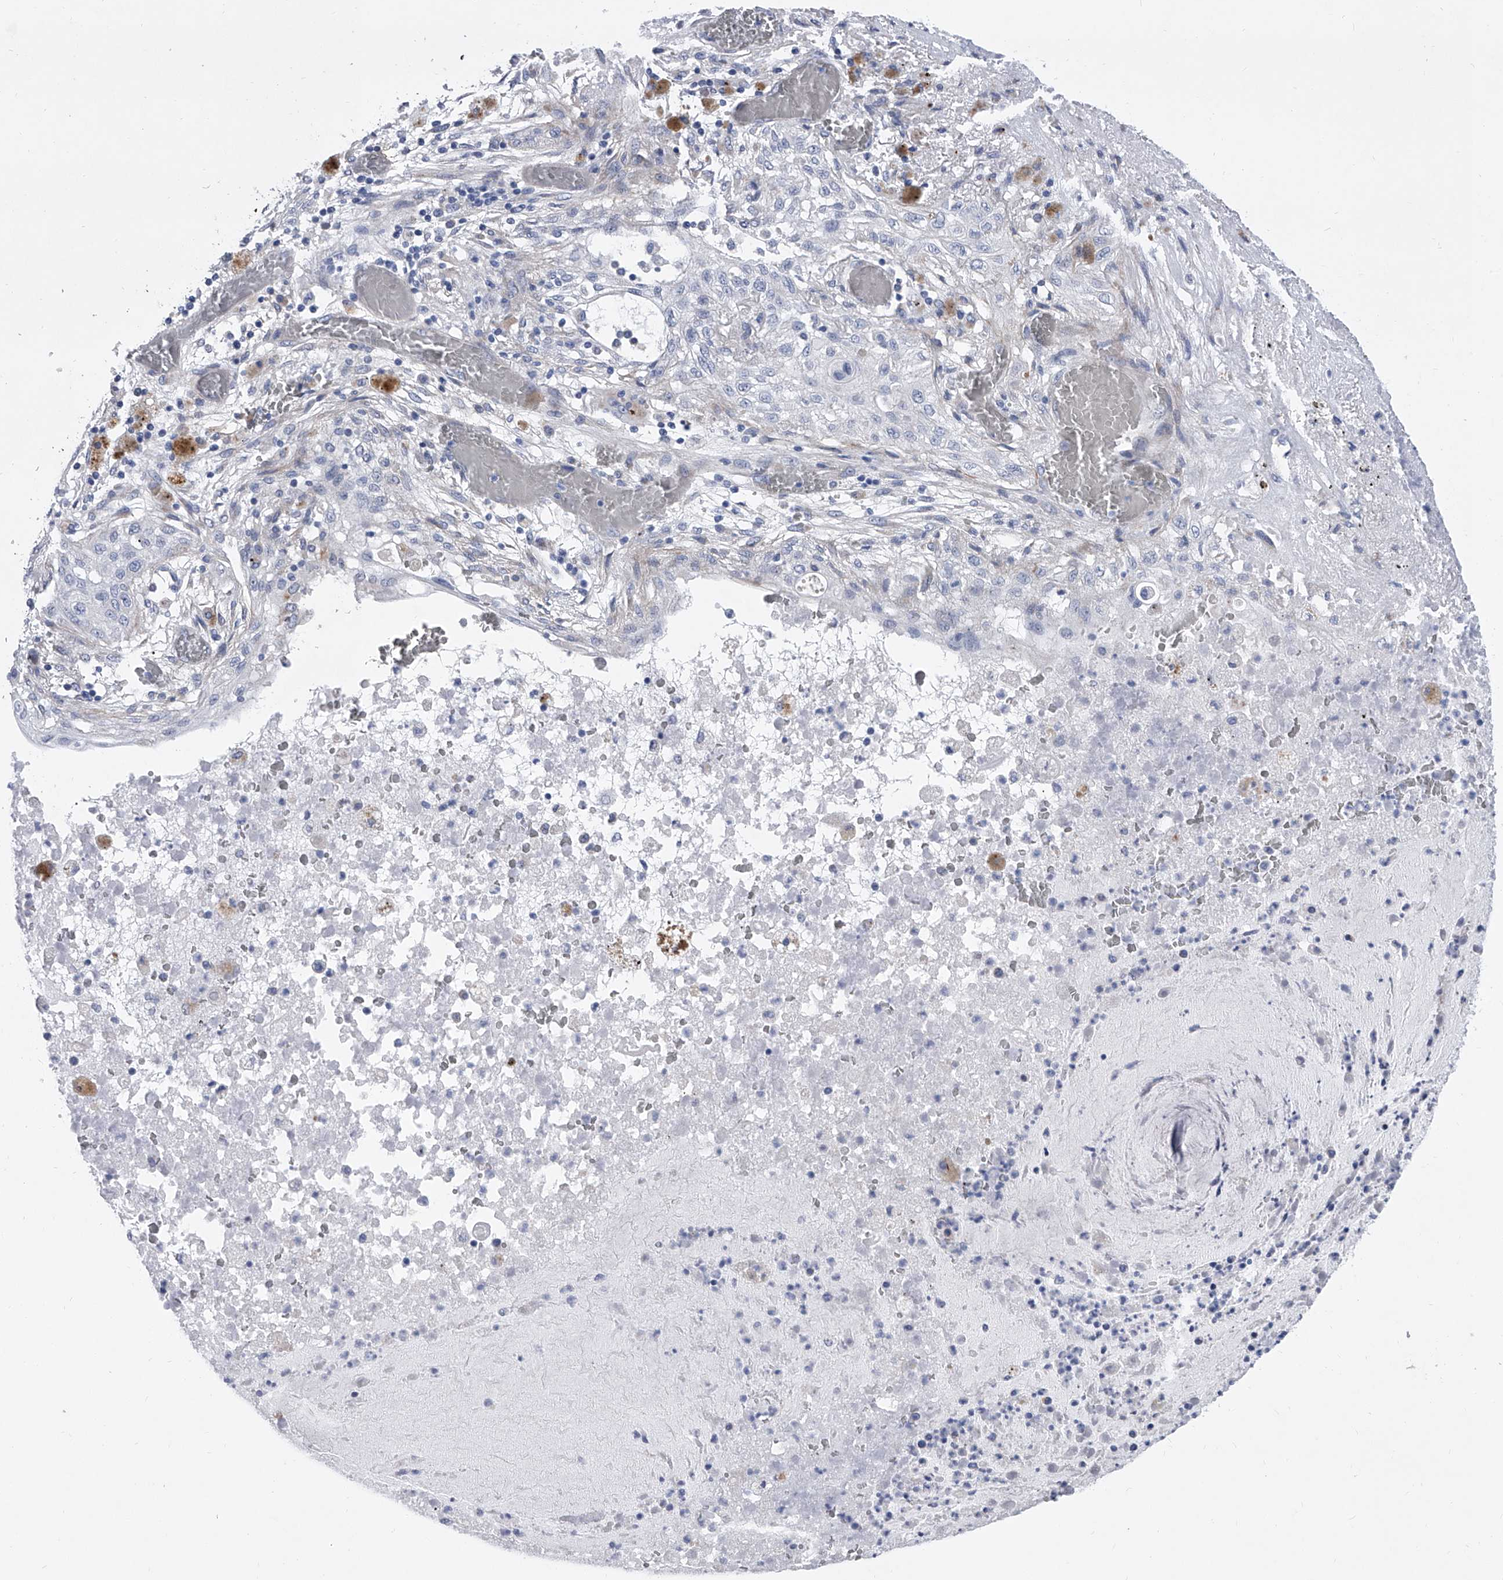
{"staining": {"intensity": "negative", "quantity": "none", "location": "none"}, "tissue": "lung cancer", "cell_type": "Tumor cells", "image_type": "cancer", "snomed": [{"axis": "morphology", "description": "Squamous cell carcinoma, NOS"}, {"axis": "topography", "description": "Lung"}], "caption": "Immunohistochemistry photomicrograph of lung cancer stained for a protein (brown), which shows no positivity in tumor cells.", "gene": "ALG14", "patient": {"sex": "female", "age": 47}}